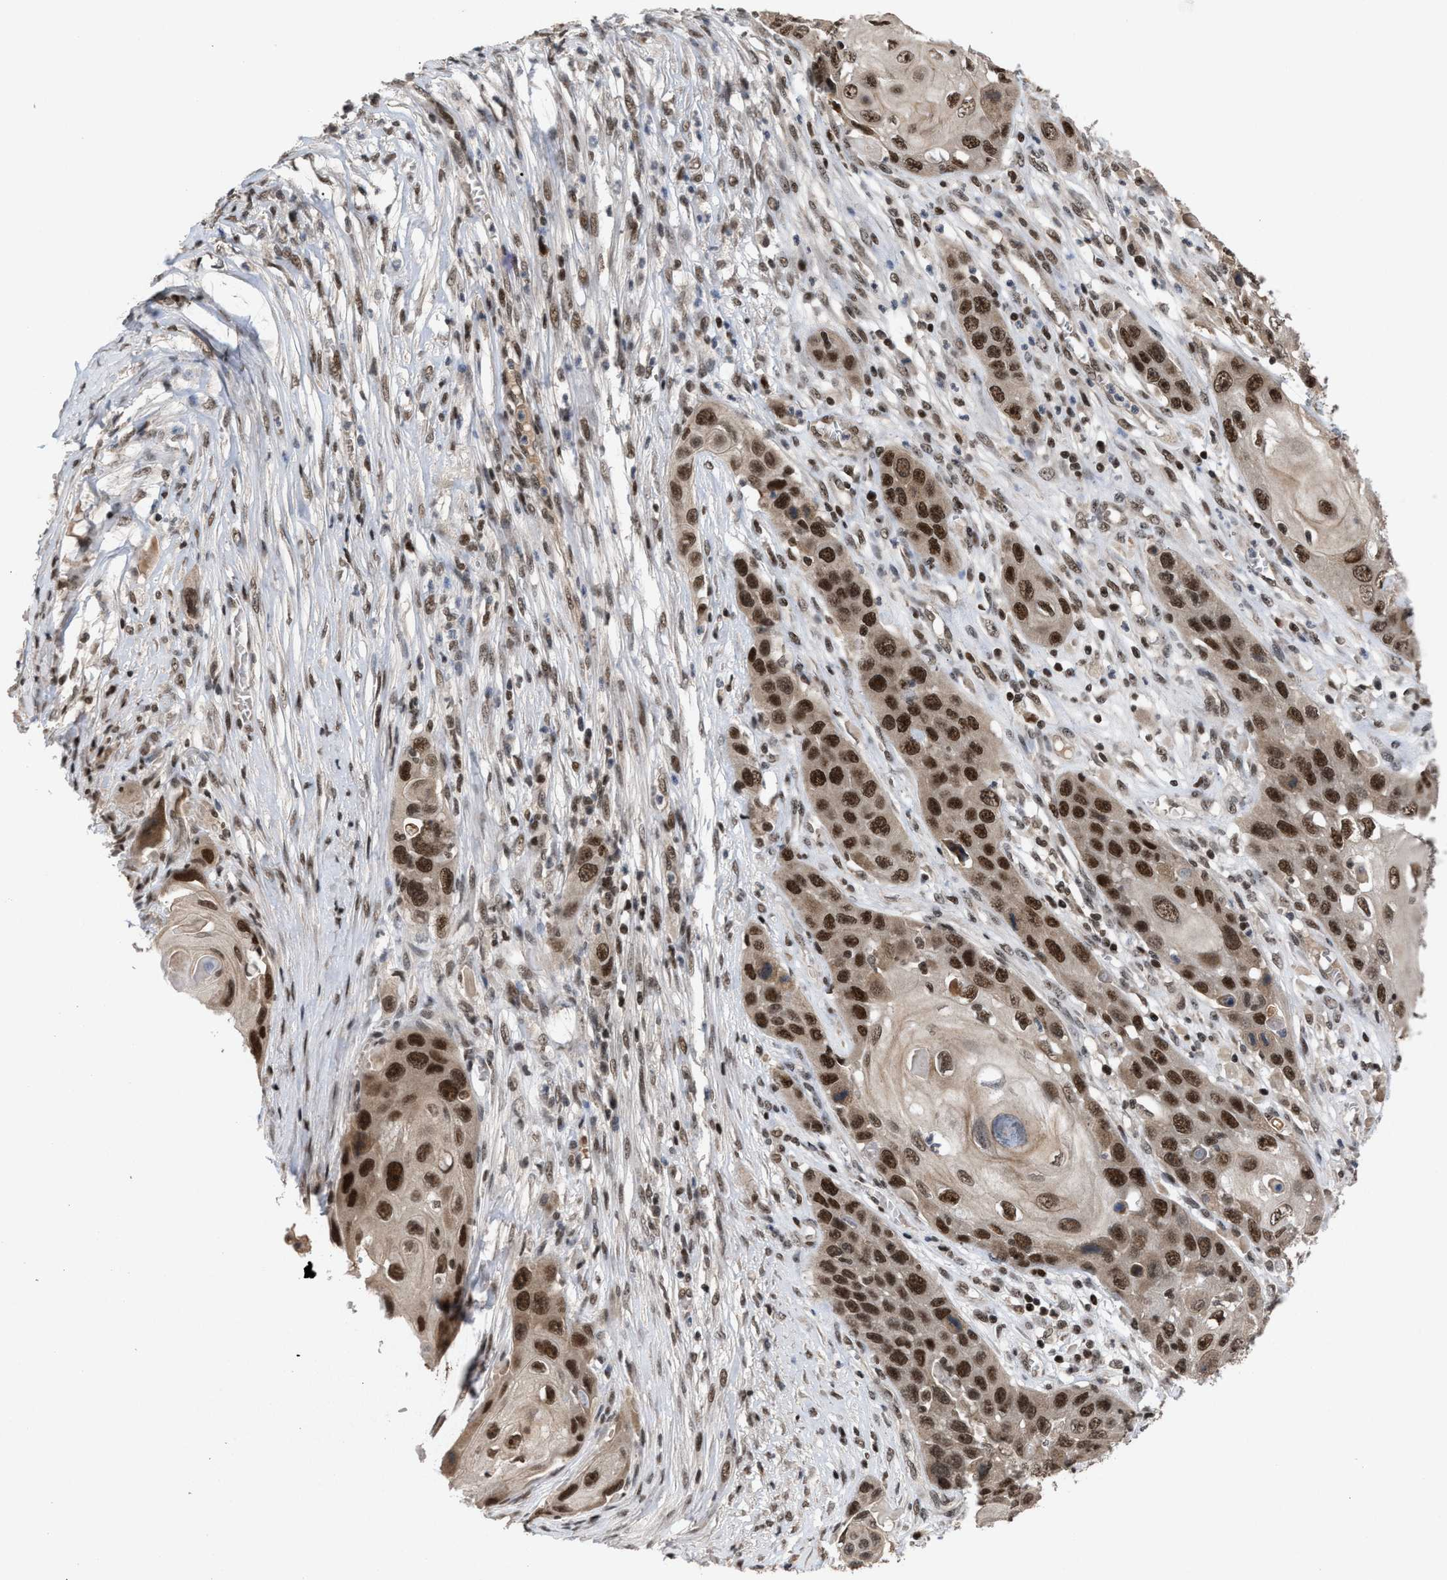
{"staining": {"intensity": "strong", "quantity": ">75%", "location": "nuclear"}, "tissue": "skin cancer", "cell_type": "Tumor cells", "image_type": "cancer", "snomed": [{"axis": "morphology", "description": "Squamous cell carcinoma, NOS"}, {"axis": "topography", "description": "Skin"}], "caption": "This photomicrograph exhibits immunohistochemistry (IHC) staining of human skin cancer, with high strong nuclear positivity in approximately >75% of tumor cells.", "gene": "C9orf78", "patient": {"sex": "male", "age": 55}}